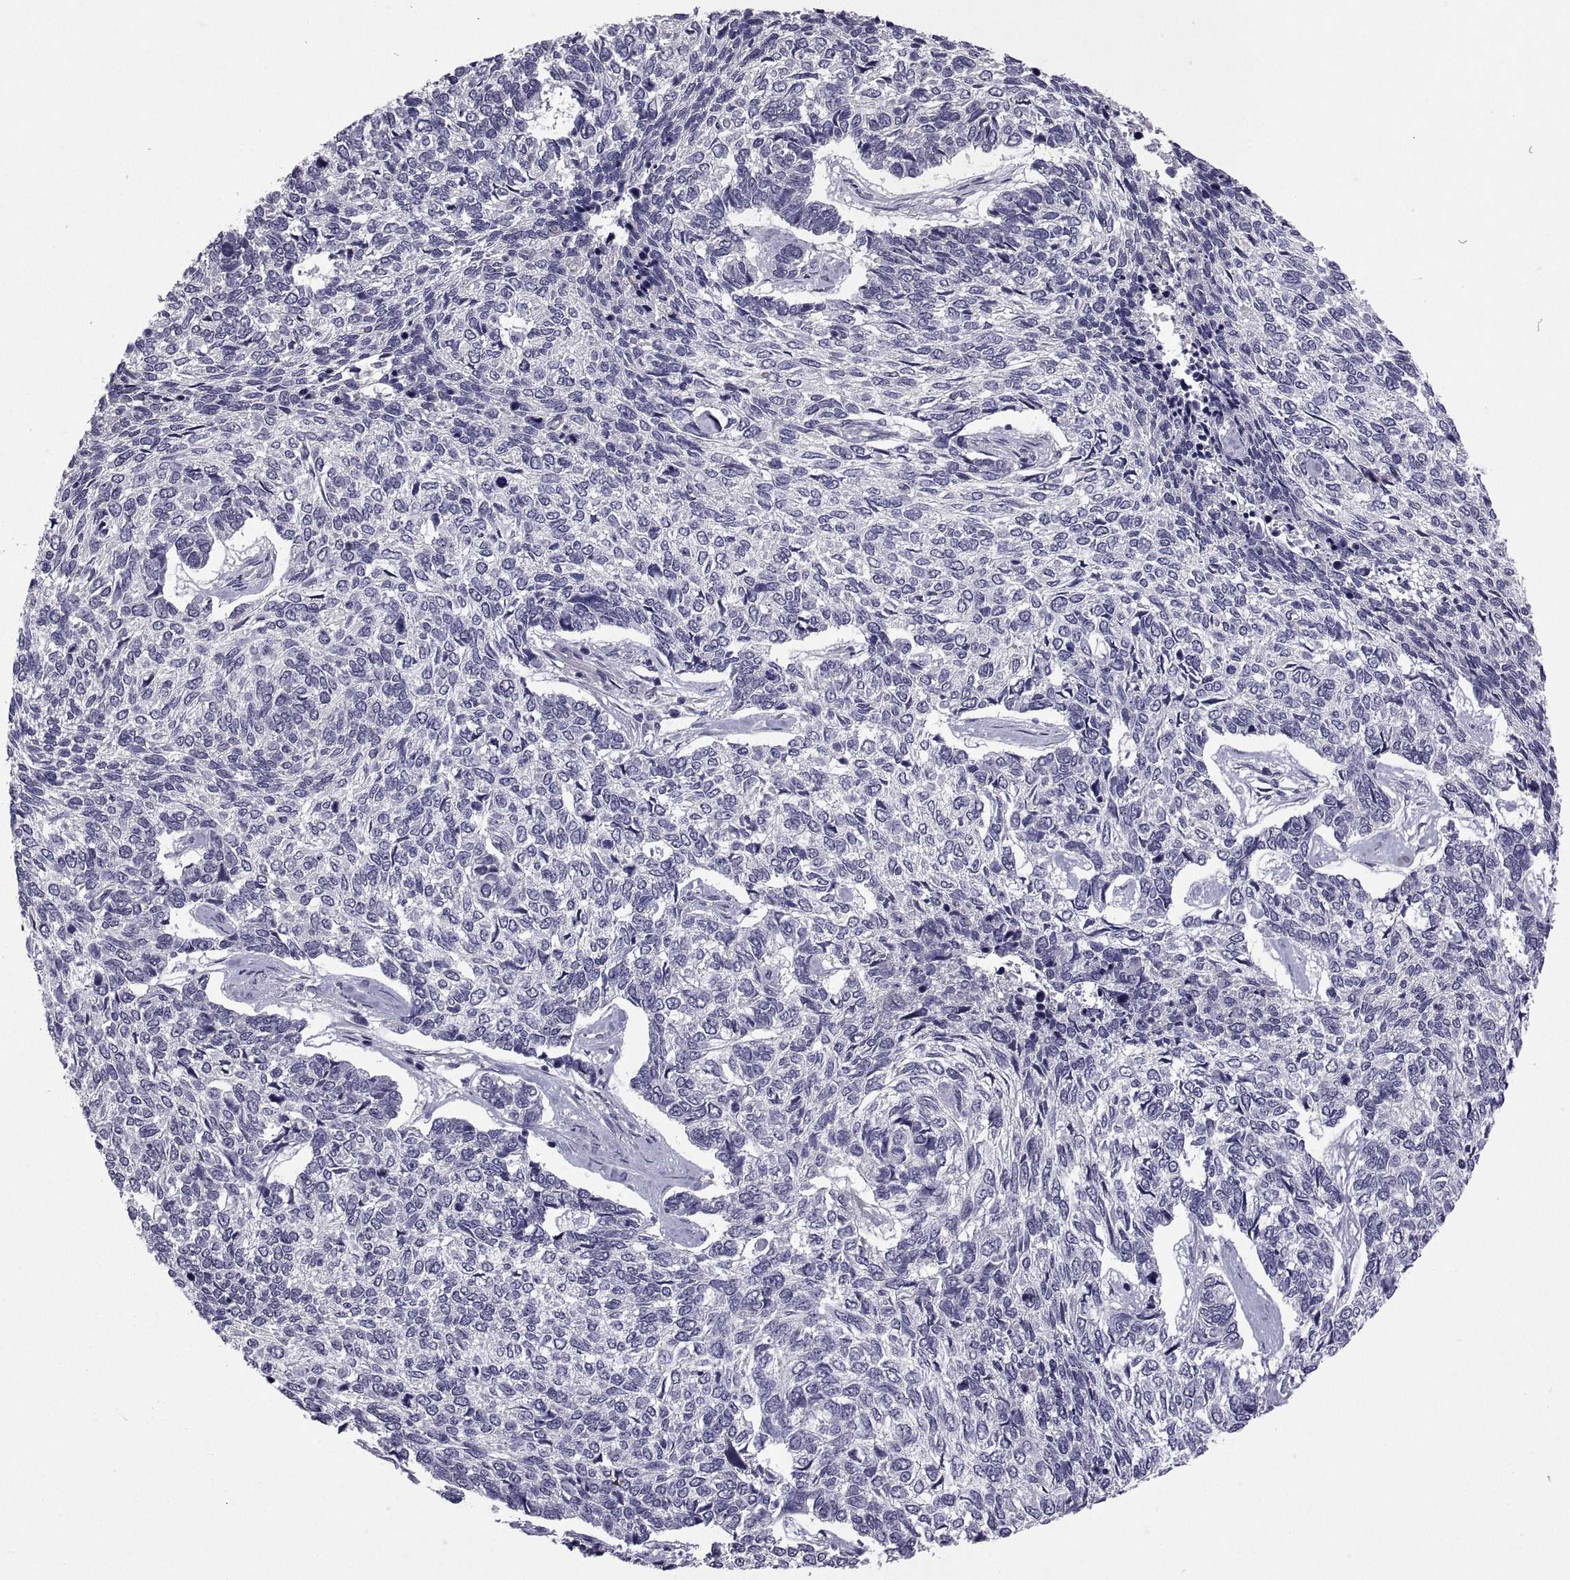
{"staining": {"intensity": "negative", "quantity": "none", "location": "none"}, "tissue": "skin cancer", "cell_type": "Tumor cells", "image_type": "cancer", "snomed": [{"axis": "morphology", "description": "Basal cell carcinoma"}, {"axis": "topography", "description": "Skin"}], "caption": "Tumor cells are negative for protein expression in human skin basal cell carcinoma.", "gene": "NPTX2", "patient": {"sex": "female", "age": 65}}